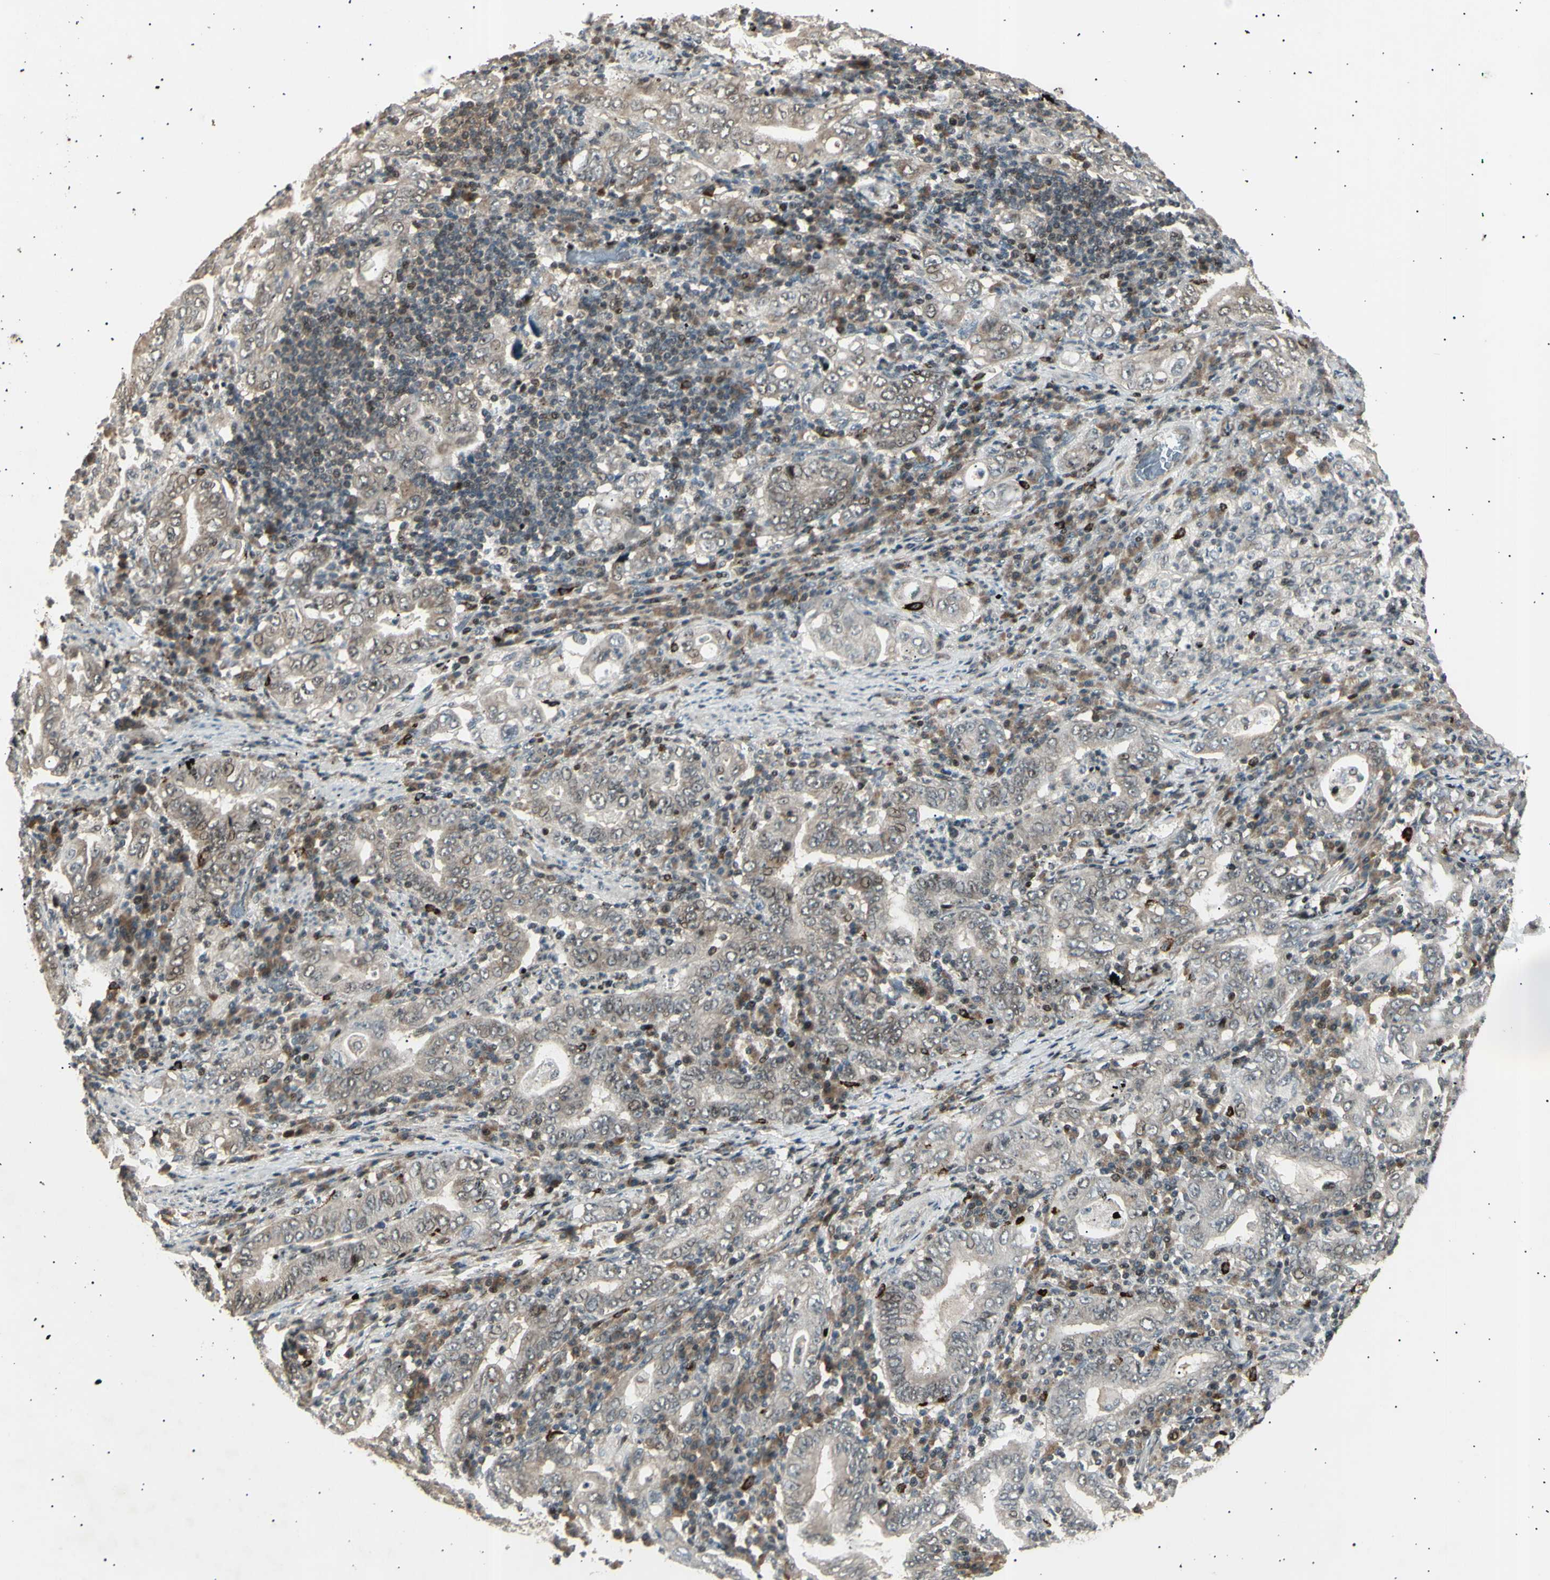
{"staining": {"intensity": "weak", "quantity": "<25%", "location": "cytoplasmic/membranous,nuclear"}, "tissue": "stomach cancer", "cell_type": "Tumor cells", "image_type": "cancer", "snomed": [{"axis": "morphology", "description": "Normal tissue, NOS"}, {"axis": "morphology", "description": "Adenocarcinoma, NOS"}, {"axis": "topography", "description": "Esophagus"}, {"axis": "topography", "description": "Stomach, upper"}, {"axis": "topography", "description": "Peripheral nerve tissue"}], "caption": "IHC histopathology image of stomach adenocarcinoma stained for a protein (brown), which shows no expression in tumor cells.", "gene": "NUAK2", "patient": {"sex": "male", "age": 62}}